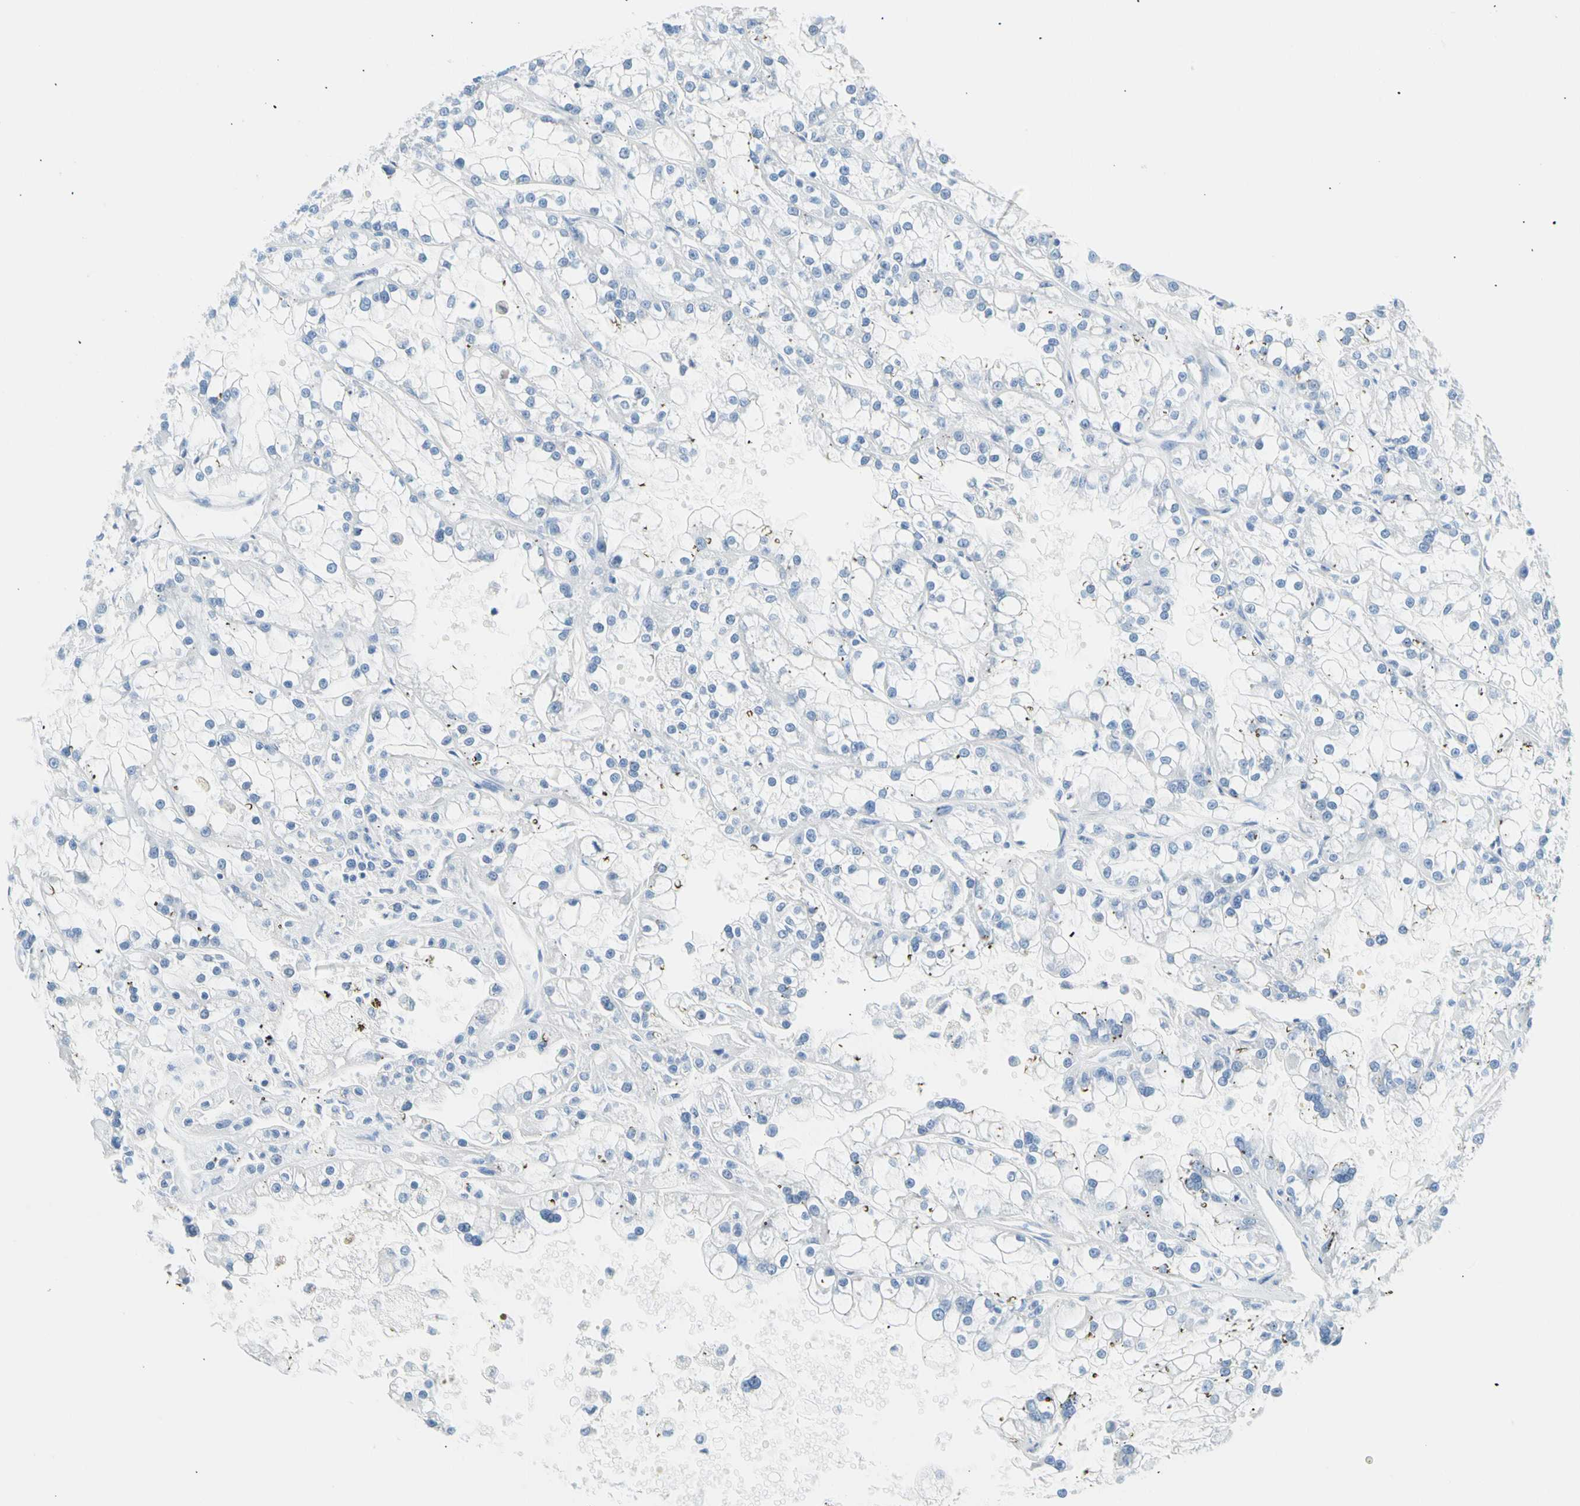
{"staining": {"intensity": "negative", "quantity": "none", "location": "none"}, "tissue": "renal cancer", "cell_type": "Tumor cells", "image_type": "cancer", "snomed": [{"axis": "morphology", "description": "Adenocarcinoma, NOS"}, {"axis": "topography", "description": "Kidney"}], "caption": "Immunohistochemistry micrograph of renal adenocarcinoma stained for a protein (brown), which reveals no positivity in tumor cells.", "gene": "CEL", "patient": {"sex": "female", "age": 52}}